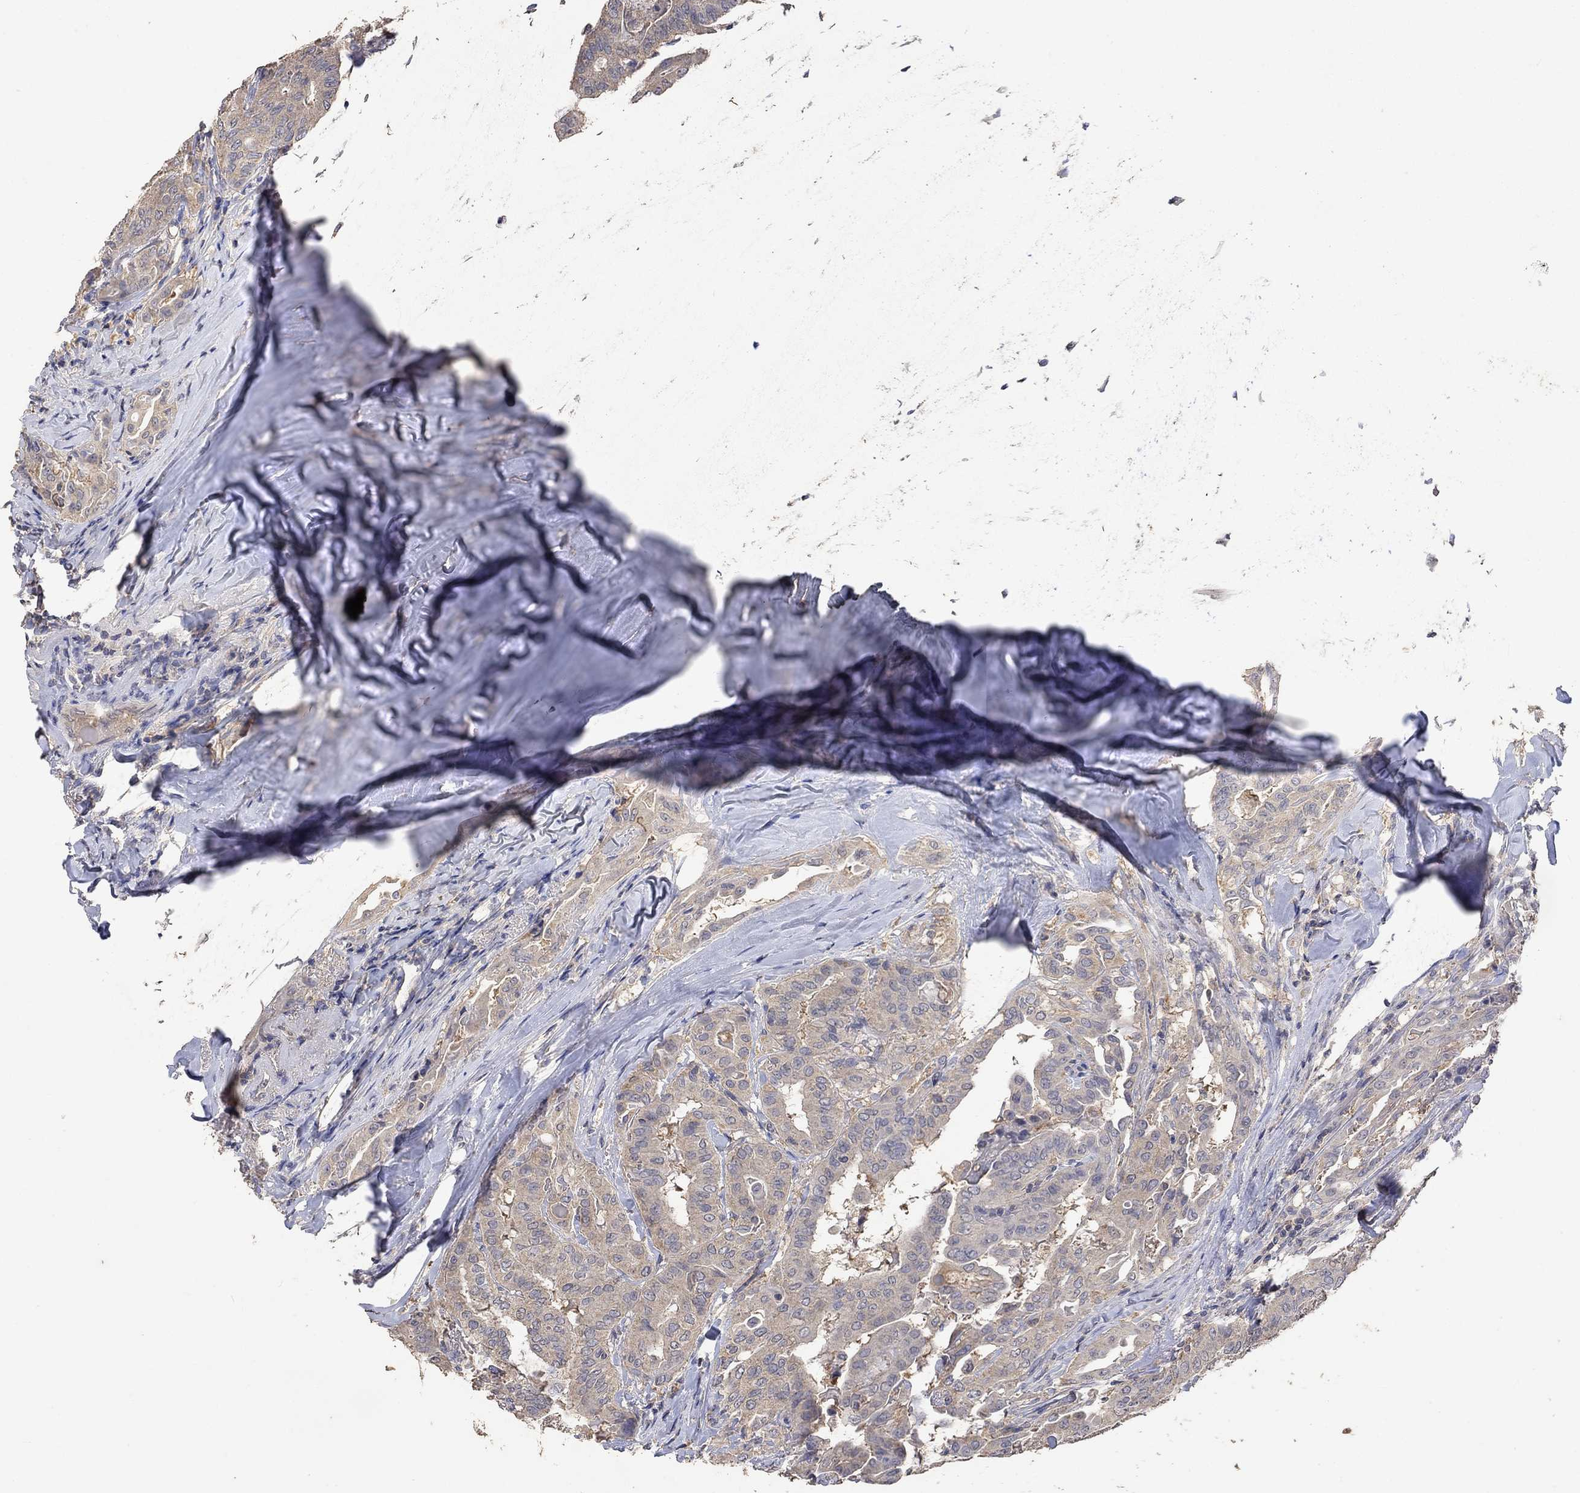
{"staining": {"intensity": "weak", "quantity": ">75%", "location": "cytoplasmic/membranous"}, "tissue": "thyroid cancer", "cell_type": "Tumor cells", "image_type": "cancer", "snomed": [{"axis": "morphology", "description": "Papillary adenocarcinoma, NOS"}, {"axis": "topography", "description": "Thyroid gland"}], "caption": "Protein staining displays weak cytoplasmic/membranous expression in approximately >75% of tumor cells in thyroid papillary adenocarcinoma.", "gene": "PTPN20", "patient": {"sex": "female", "age": 68}}